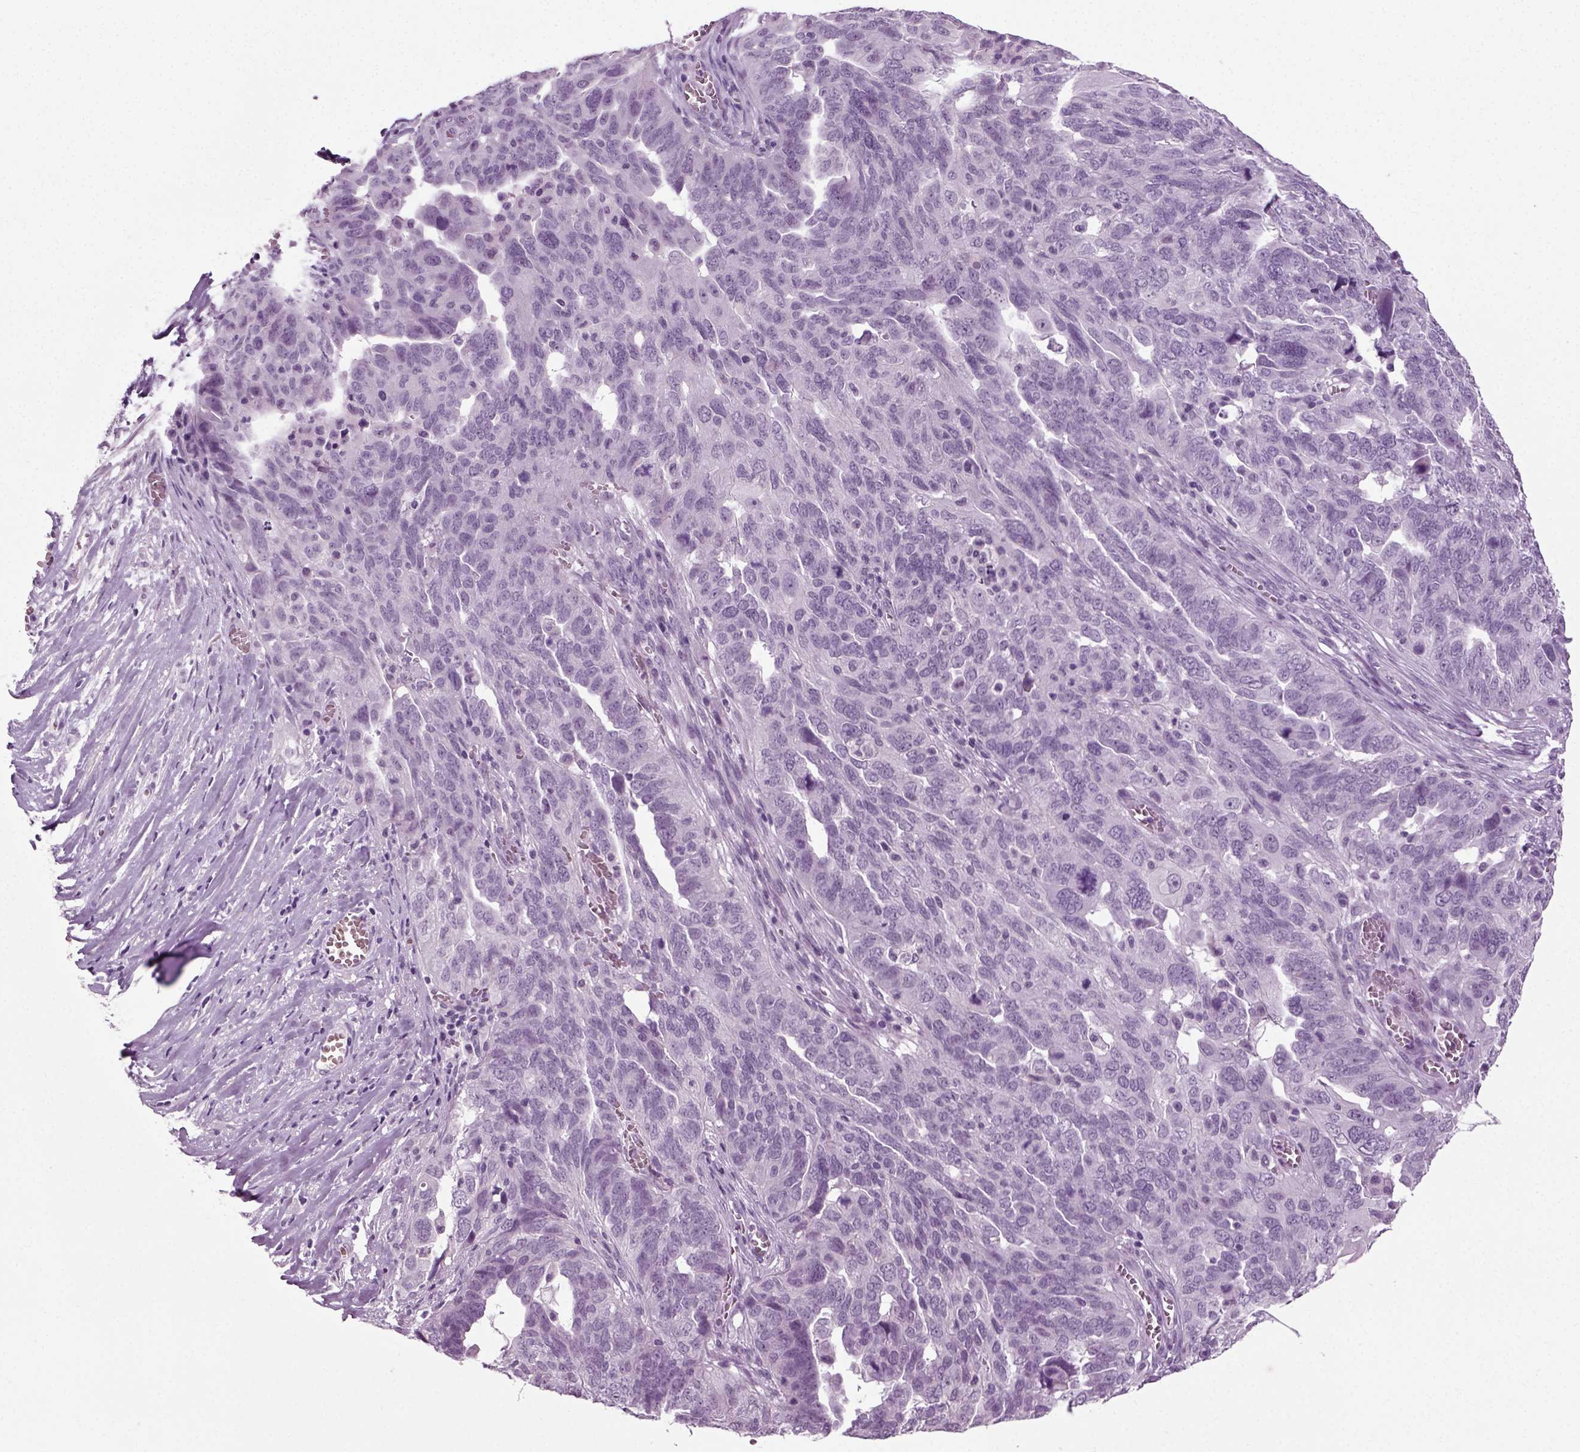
{"staining": {"intensity": "negative", "quantity": "none", "location": "none"}, "tissue": "ovarian cancer", "cell_type": "Tumor cells", "image_type": "cancer", "snomed": [{"axis": "morphology", "description": "Carcinoma, endometroid"}, {"axis": "topography", "description": "Soft tissue"}, {"axis": "topography", "description": "Ovary"}], "caption": "Human endometroid carcinoma (ovarian) stained for a protein using immunohistochemistry (IHC) shows no expression in tumor cells.", "gene": "ZC2HC1C", "patient": {"sex": "female", "age": 52}}